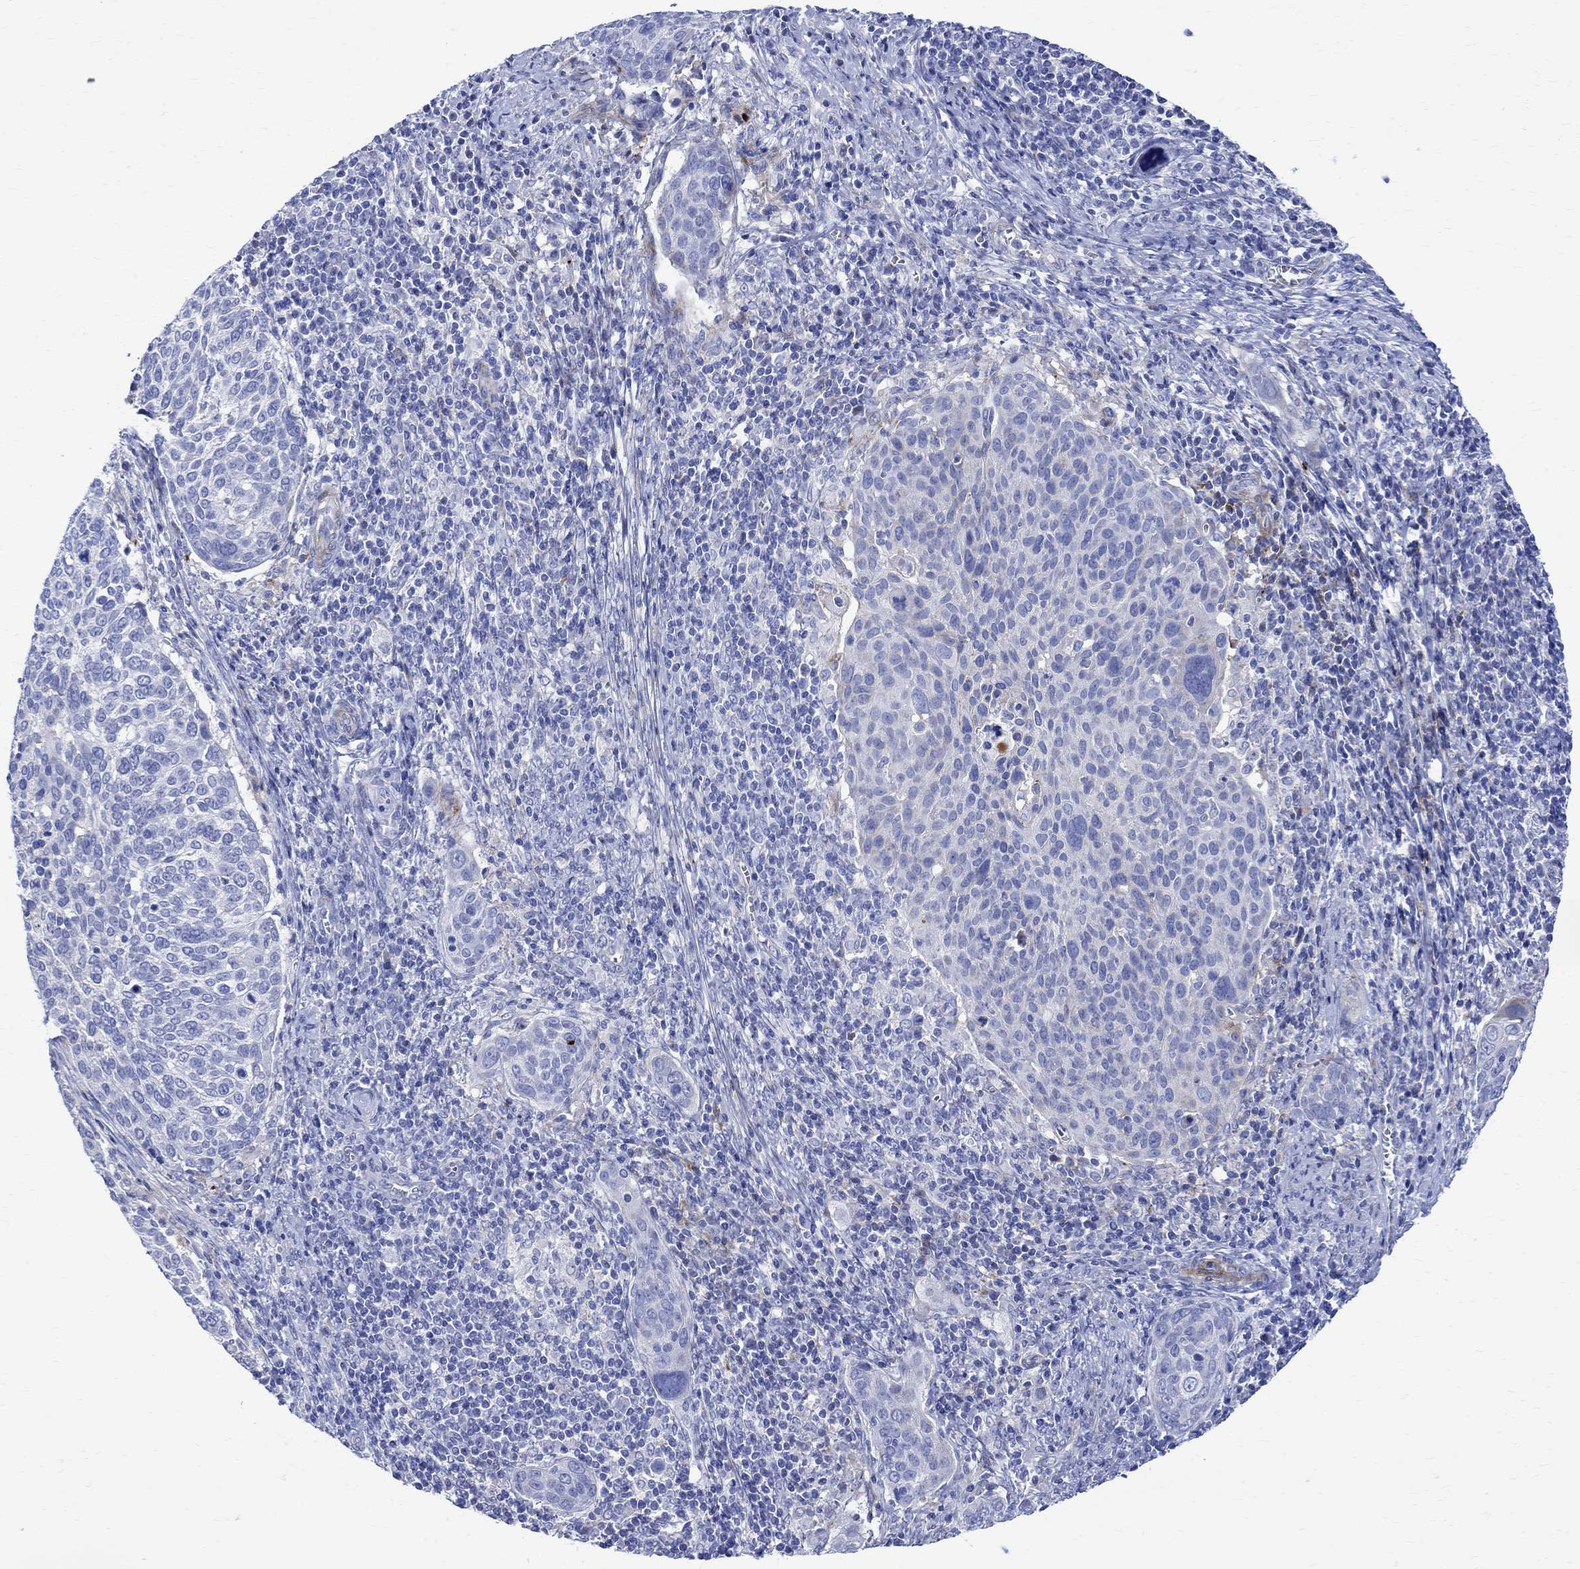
{"staining": {"intensity": "negative", "quantity": "none", "location": "none"}, "tissue": "cervical cancer", "cell_type": "Tumor cells", "image_type": "cancer", "snomed": [{"axis": "morphology", "description": "Squamous cell carcinoma, NOS"}, {"axis": "topography", "description": "Cervix"}], "caption": "DAB (3,3'-diaminobenzidine) immunohistochemical staining of human cervical squamous cell carcinoma shows no significant positivity in tumor cells.", "gene": "PARVB", "patient": {"sex": "female", "age": 39}}